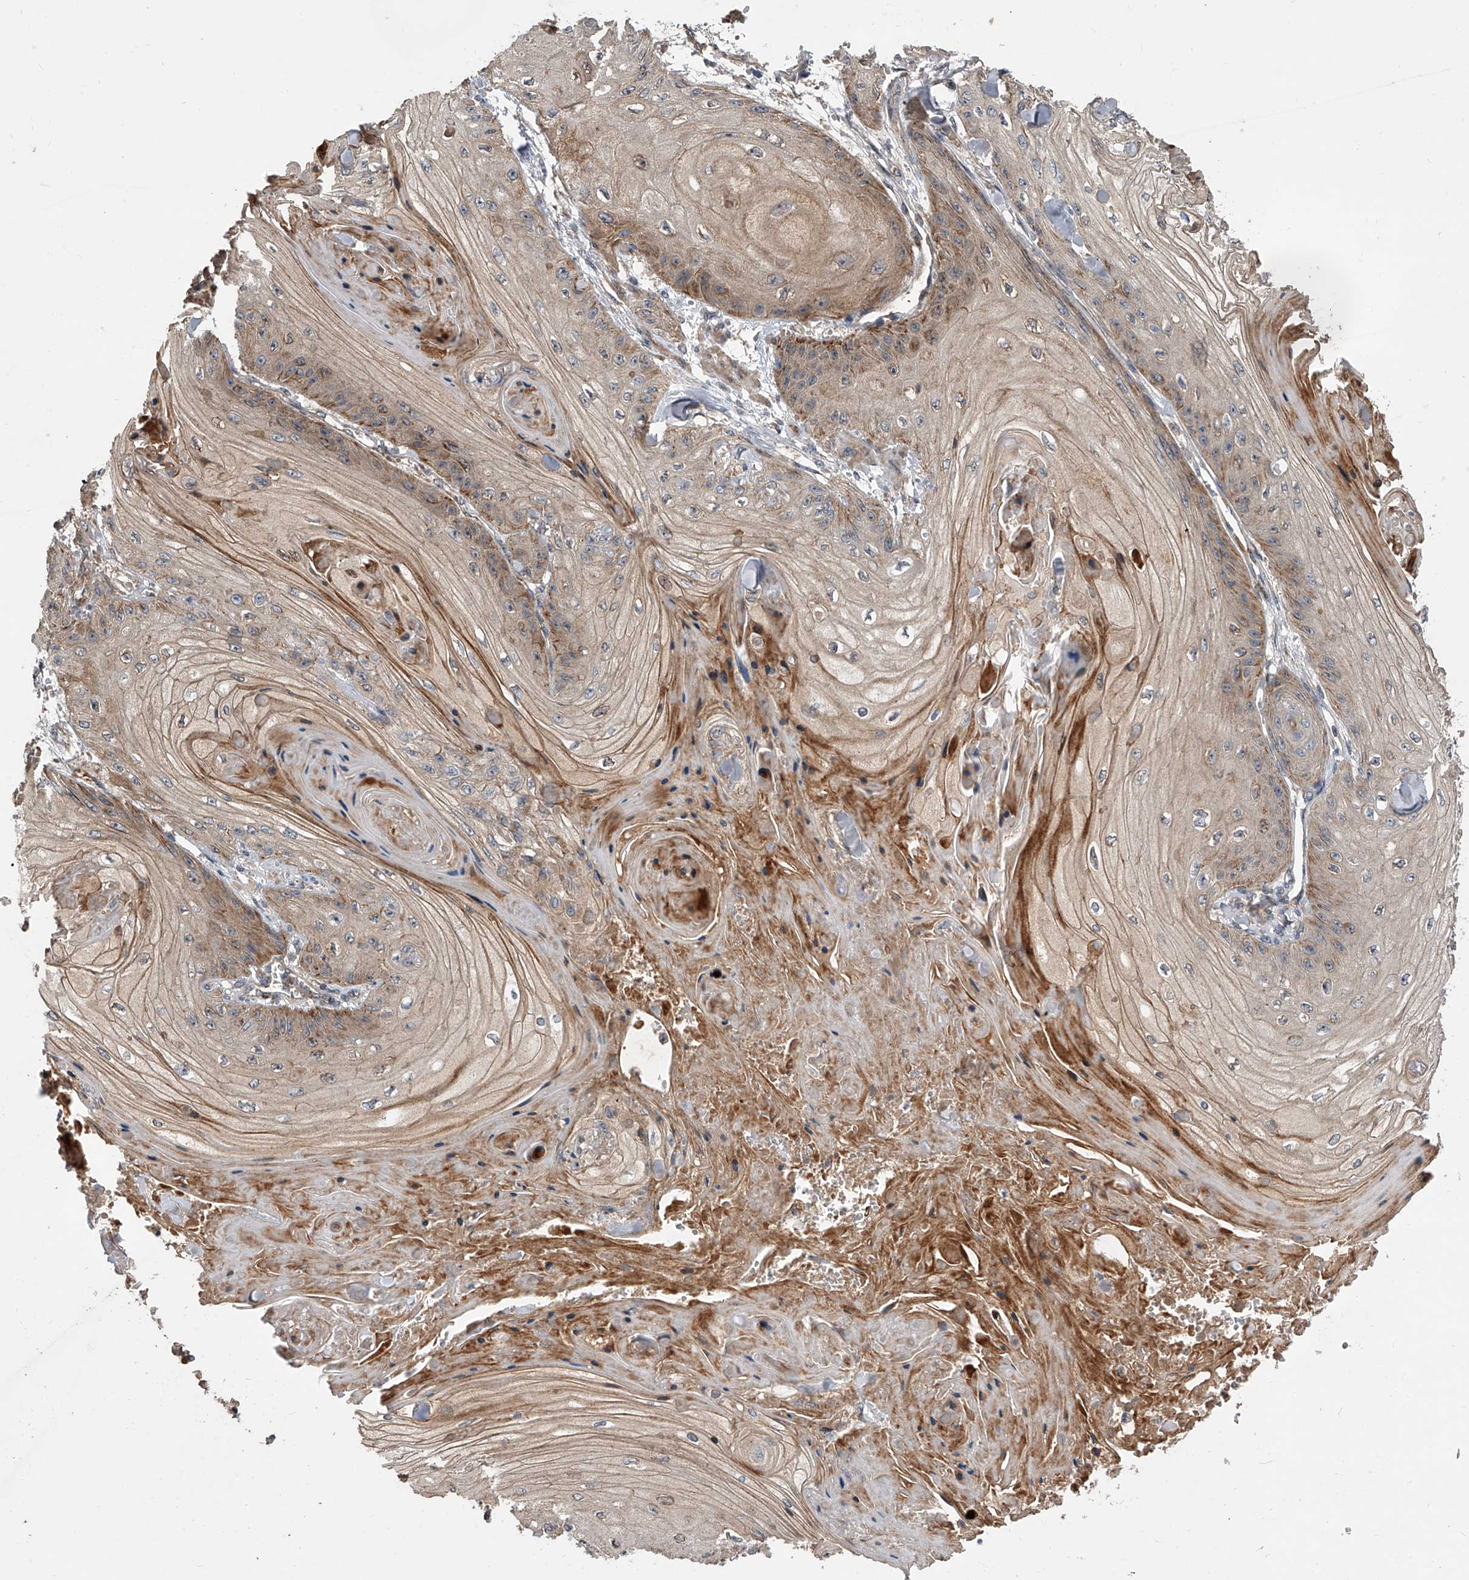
{"staining": {"intensity": "moderate", "quantity": "25%-75%", "location": "cytoplasmic/membranous"}, "tissue": "skin cancer", "cell_type": "Tumor cells", "image_type": "cancer", "snomed": [{"axis": "morphology", "description": "Squamous cell carcinoma, NOS"}, {"axis": "topography", "description": "Skin"}], "caption": "Squamous cell carcinoma (skin) stained for a protein (brown) demonstrates moderate cytoplasmic/membranous positive staining in approximately 25%-75% of tumor cells.", "gene": "USP47", "patient": {"sex": "male", "age": 74}}